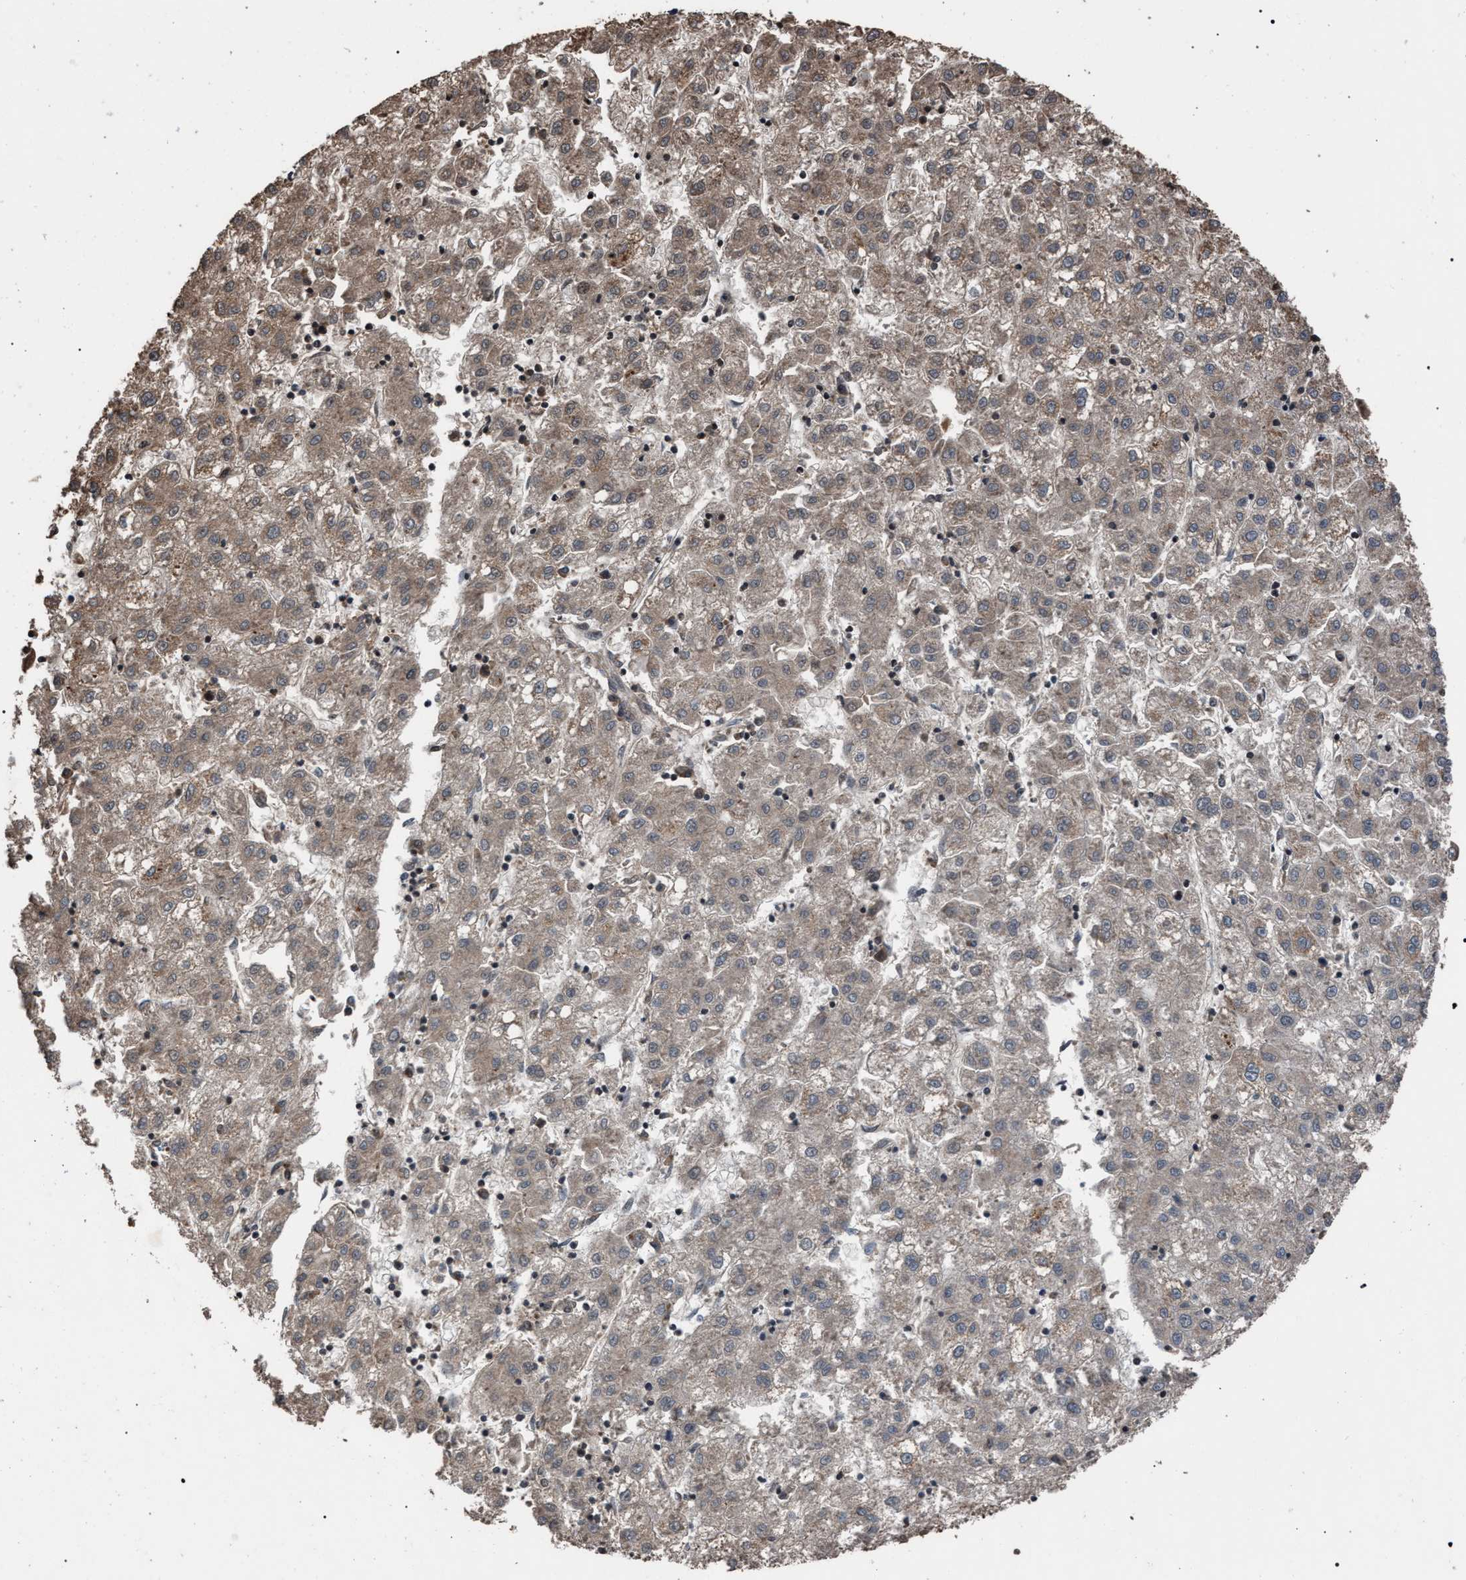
{"staining": {"intensity": "weak", "quantity": ">75%", "location": "cytoplasmic/membranous"}, "tissue": "liver cancer", "cell_type": "Tumor cells", "image_type": "cancer", "snomed": [{"axis": "morphology", "description": "Carcinoma, Hepatocellular, NOS"}, {"axis": "topography", "description": "Liver"}], "caption": "Protein expression analysis of liver cancer (hepatocellular carcinoma) reveals weak cytoplasmic/membranous expression in approximately >75% of tumor cells.", "gene": "NAA35", "patient": {"sex": "male", "age": 72}}